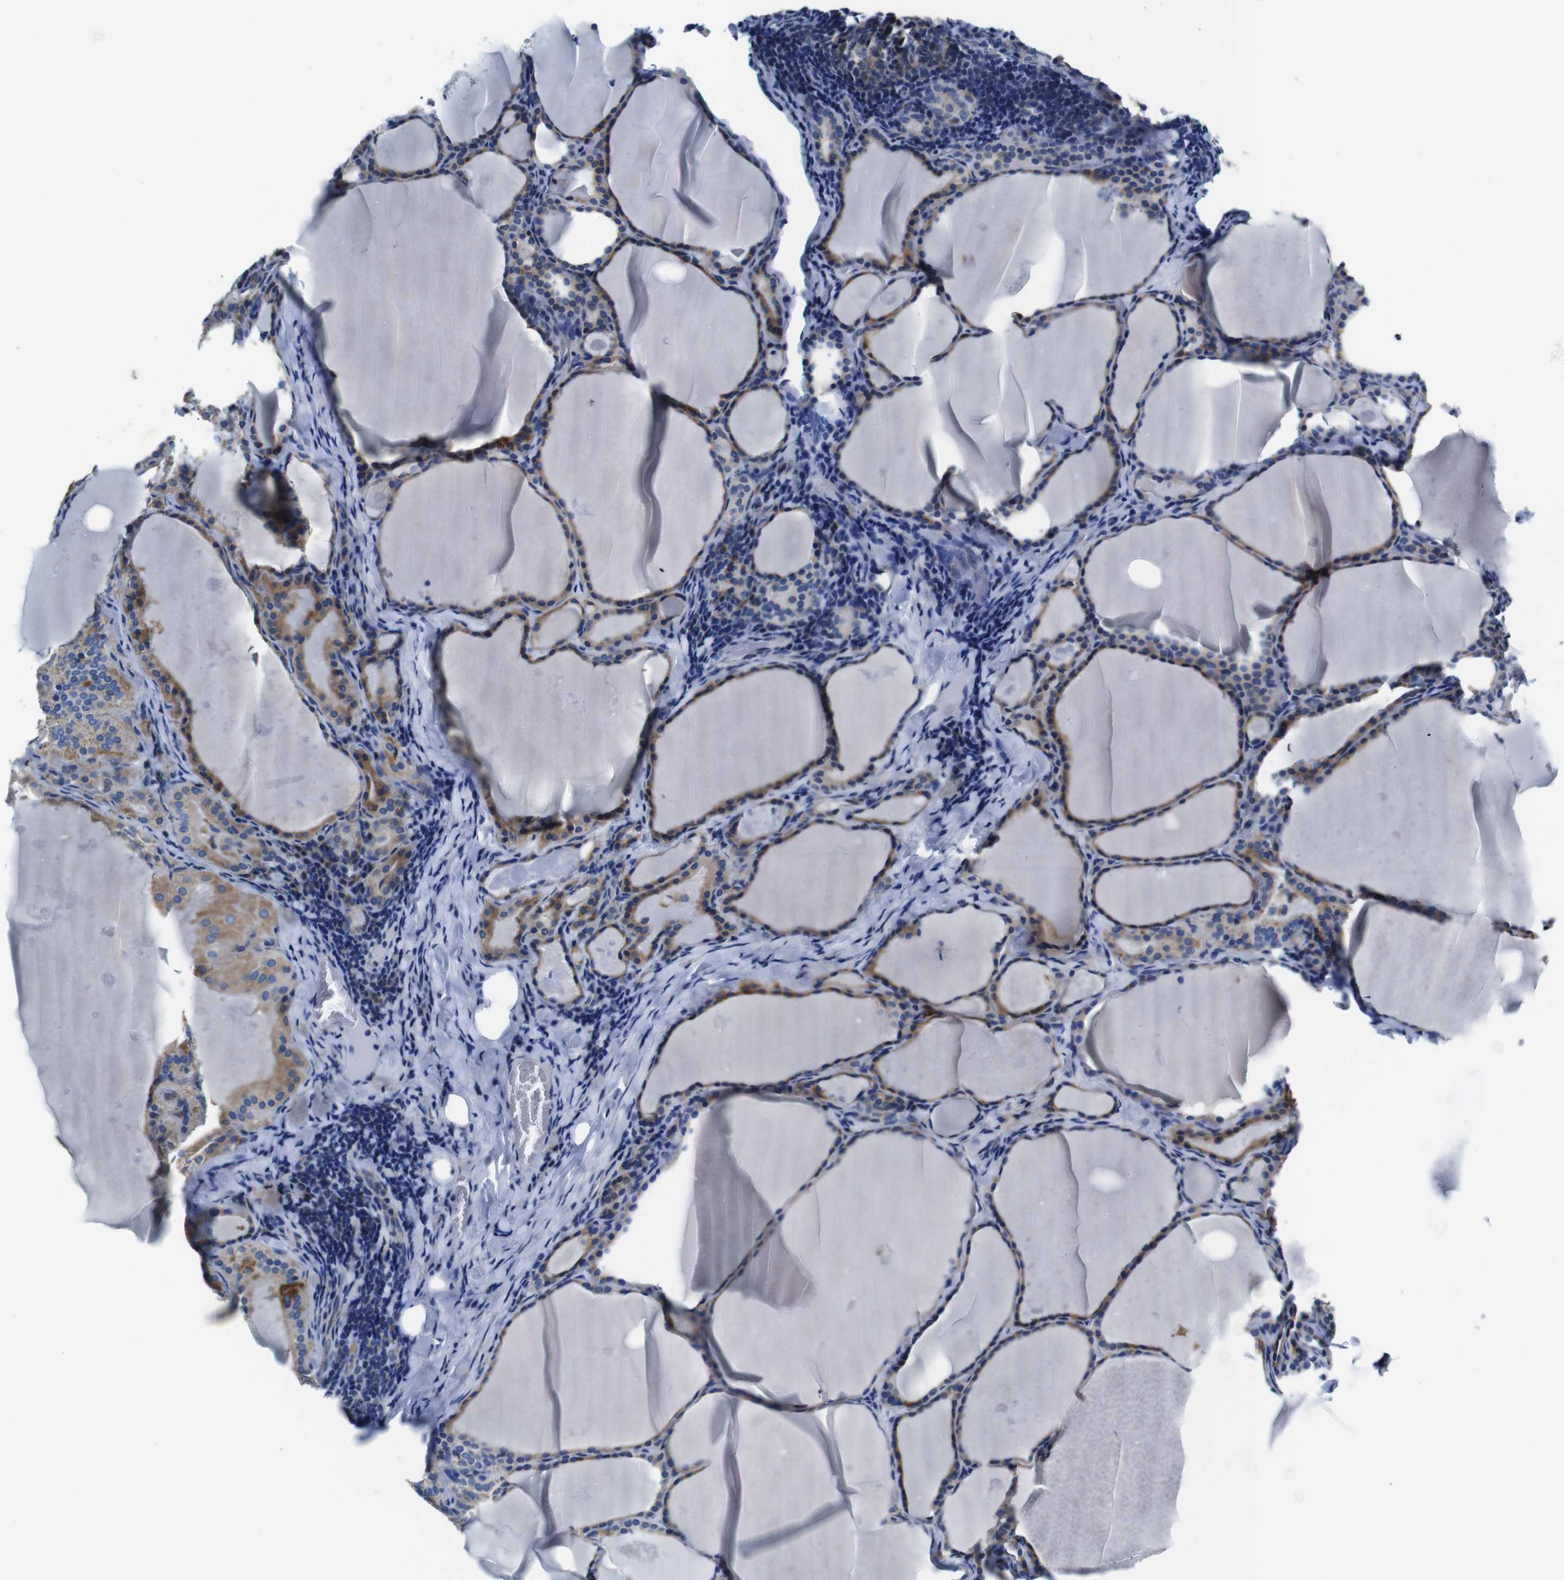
{"staining": {"intensity": "weak", "quantity": ">75%", "location": "cytoplasmic/membranous"}, "tissue": "thyroid cancer", "cell_type": "Tumor cells", "image_type": "cancer", "snomed": [{"axis": "morphology", "description": "Papillary adenocarcinoma, NOS"}, {"axis": "topography", "description": "Thyroid gland"}], "caption": "A photomicrograph of thyroid cancer stained for a protein reveals weak cytoplasmic/membranous brown staining in tumor cells.", "gene": "SNX19", "patient": {"sex": "female", "age": 42}}